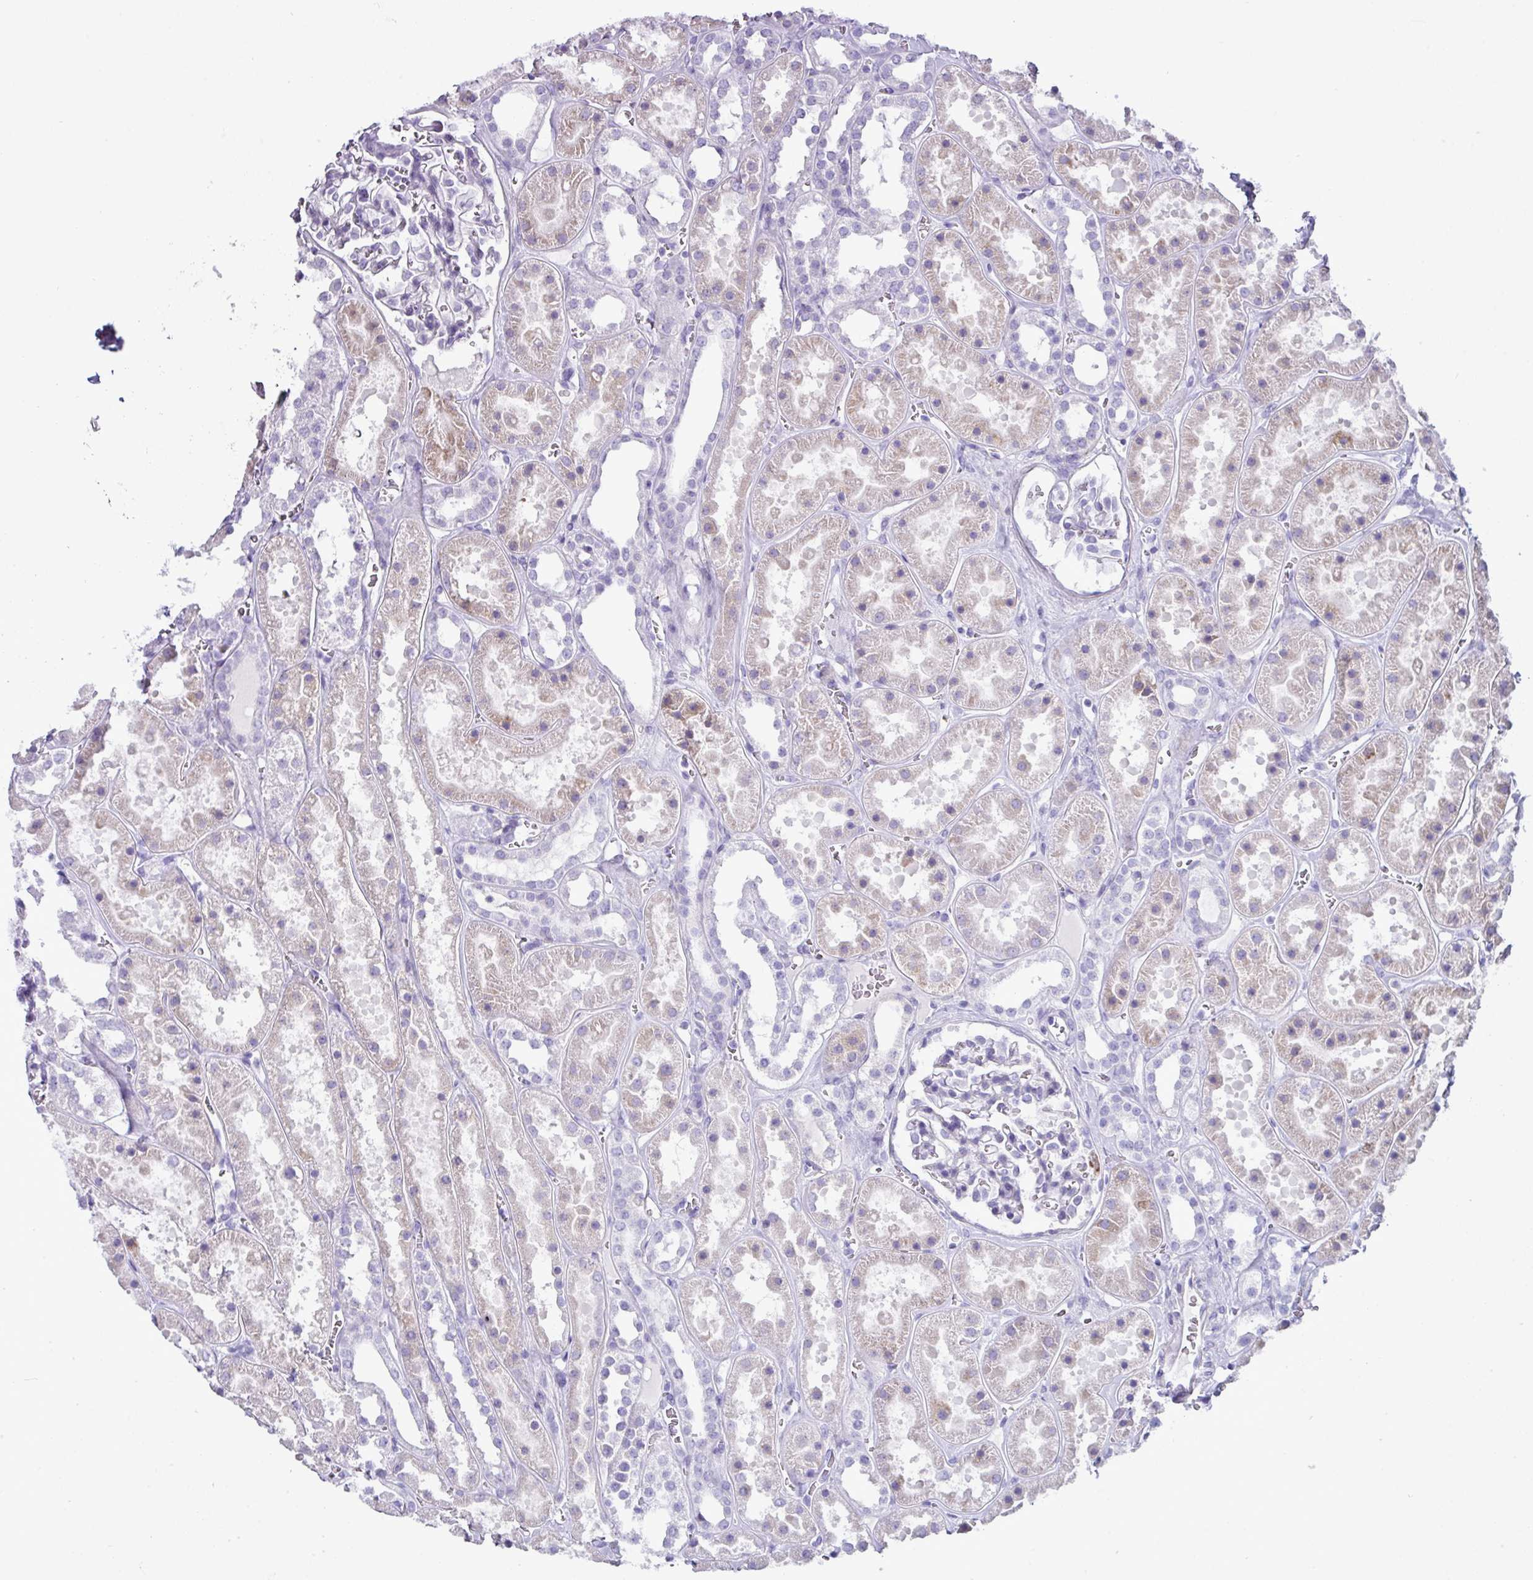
{"staining": {"intensity": "negative", "quantity": "none", "location": "none"}, "tissue": "kidney", "cell_type": "Cells in glomeruli", "image_type": "normal", "snomed": [{"axis": "morphology", "description": "Normal tissue, NOS"}, {"axis": "topography", "description": "Kidney"}], "caption": "Normal kidney was stained to show a protein in brown. There is no significant staining in cells in glomeruli.", "gene": "RGS21", "patient": {"sex": "female", "age": 41}}